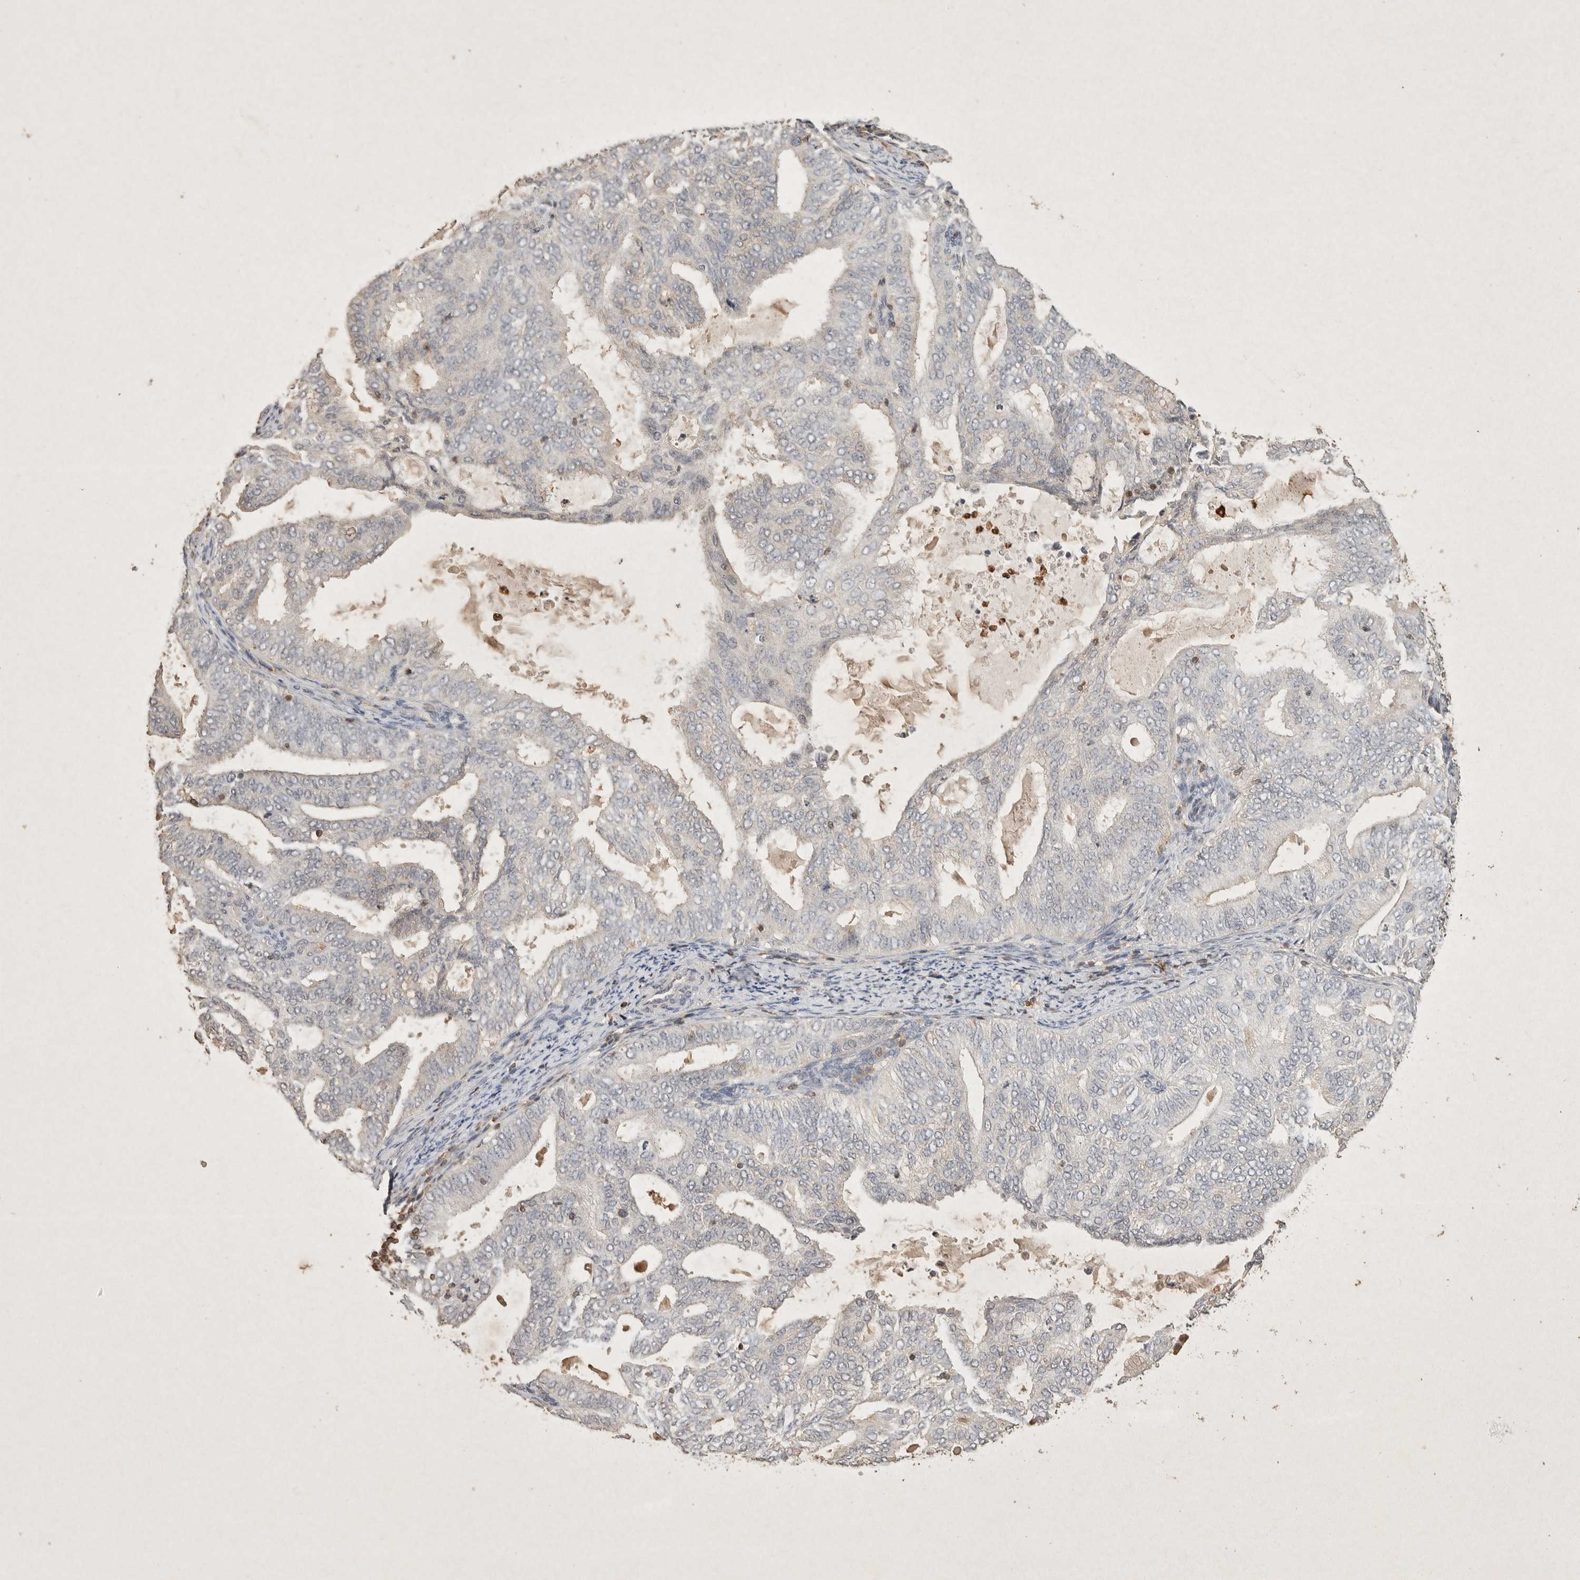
{"staining": {"intensity": "negative", "quantity": "none", "location": "none"}, "tissue": "endometrial cancer", "cell_type": "Tumor cells", "image_type": "cancer", "snomed": [{"axis": "morphology", "description": "Adenocarcinoma, NOS"}, {"axis": "topography", "description": "Endometrium"}], "caption": "This is an immunohistochemistry (IHC) photomicrograph of endometrial cancer. There is no positivity in tumor cells.", "gene": "RAC2", "patient": {"sex": "female", "age": 58}}